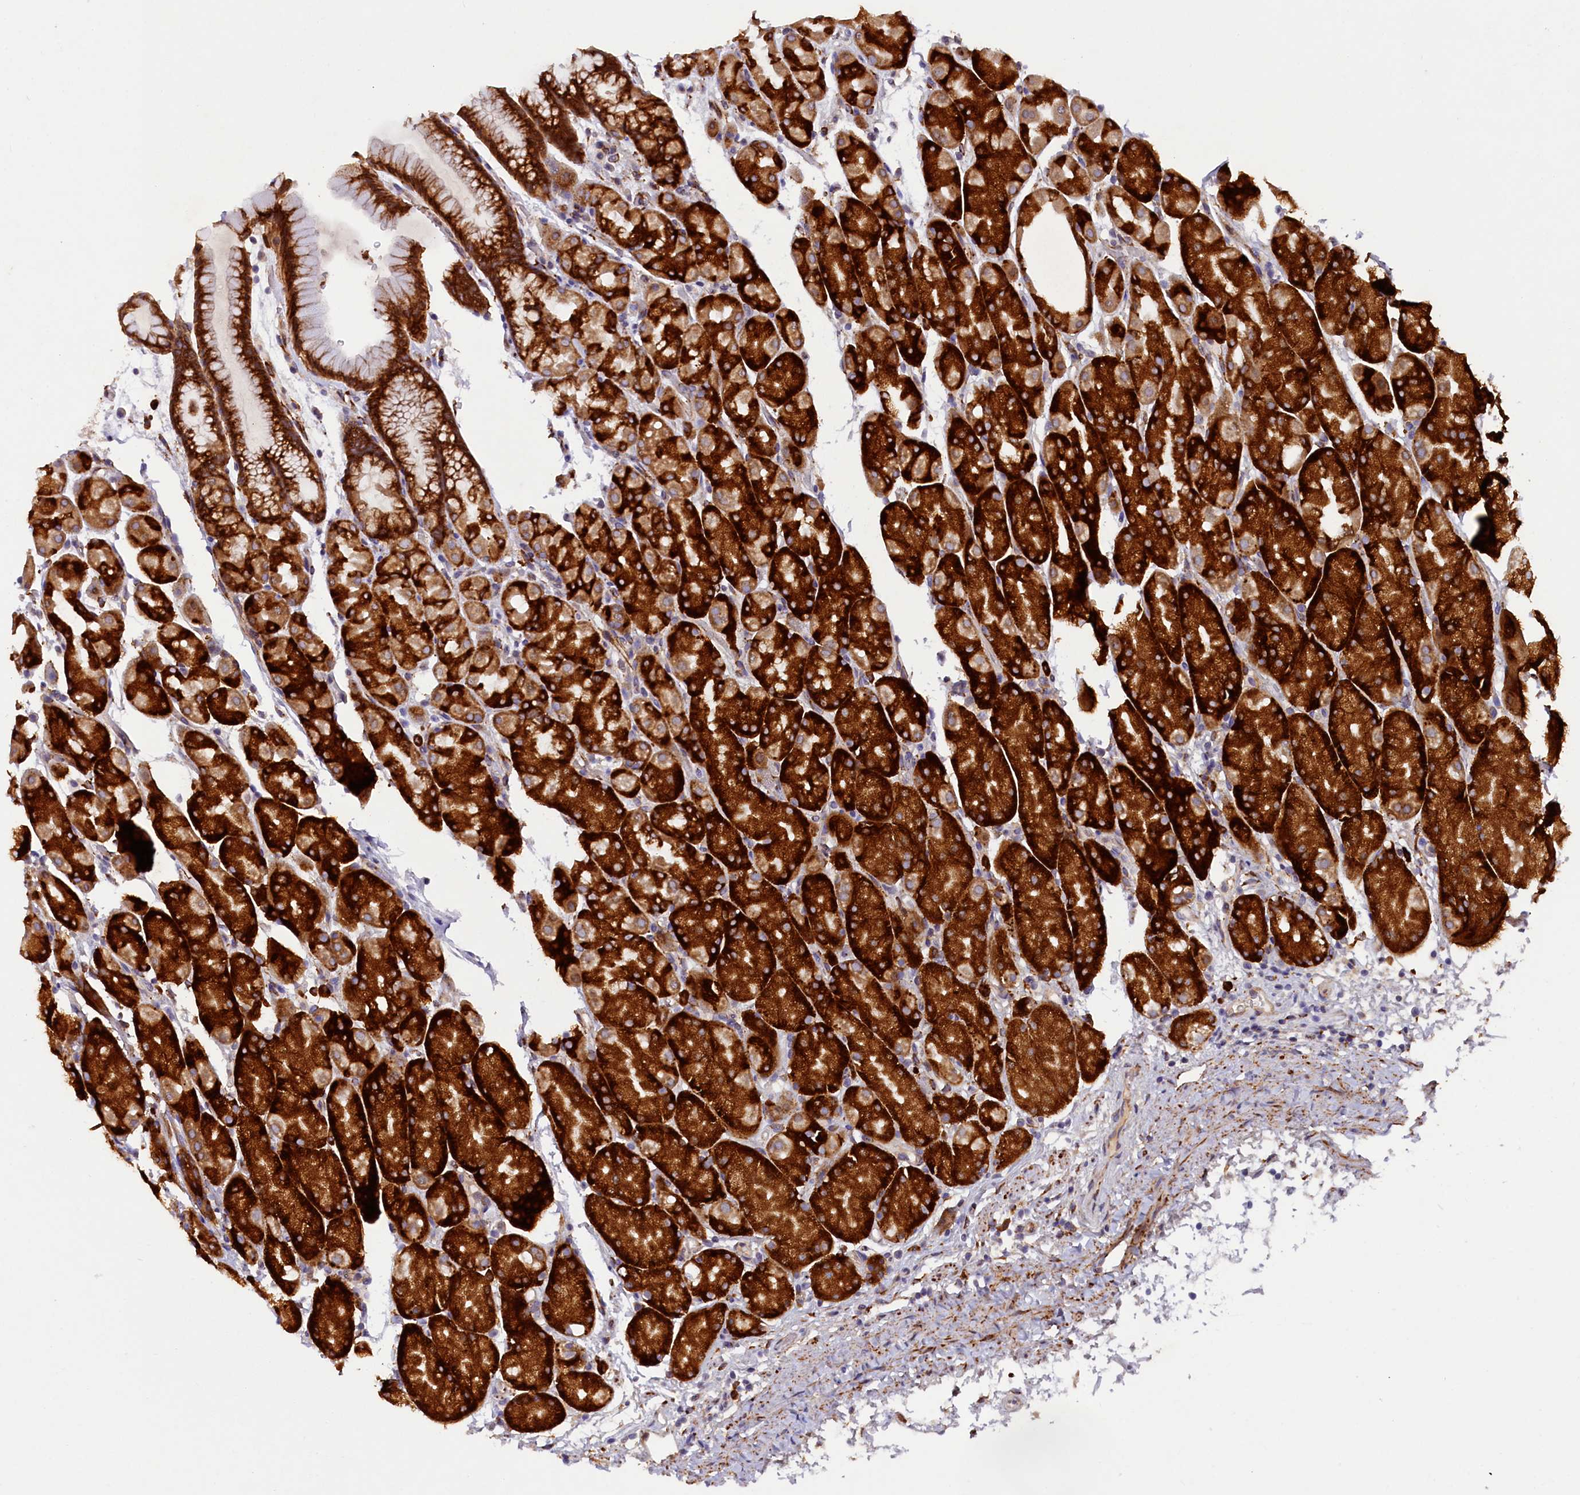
{"staining": {"intensity": "strong", "quantity": ">75%", "location": "cytoplasmic/membranous"}, "tissue": "stomach", "cell_type": "Glandular cells", "image_type": "normal", "snomed": [{"axis": "morphology", "description": "Normal tissue, NOS"}, {"axis": "topography", "description": "Stomach, upper"}, {"axis": "topography", "description": "Stomach"}], "caption": "This histopathology image displays immunohistochemistry (IHC) staining of normal stomach, with high strong cytoplasmic/membranous staining in approximately >75% of glandular cells.", "gene": "SSC5D", "patient": {"sex": "male", "age": 47}}